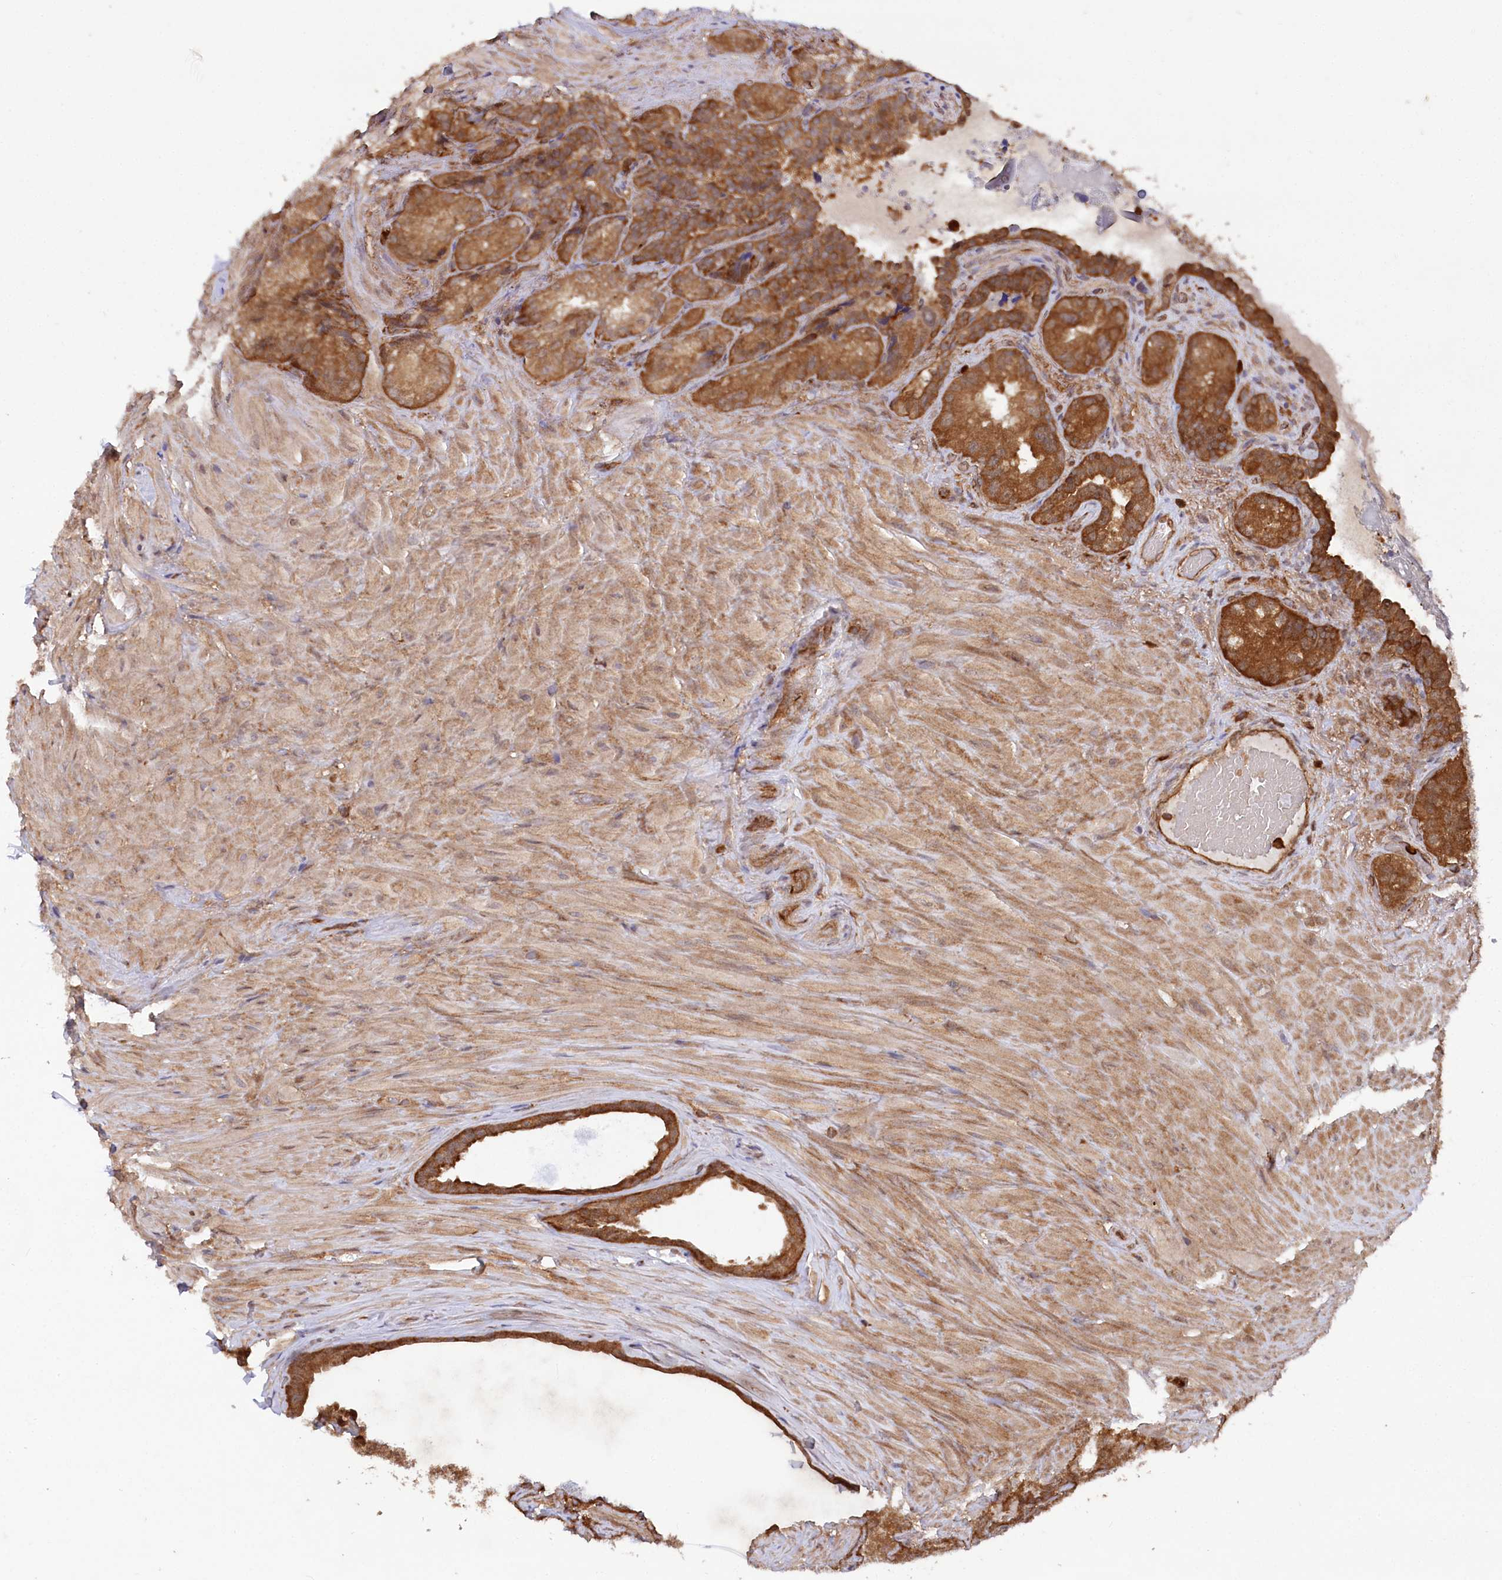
{"staining": {"intensity": "moderate", "quantity": ">75%", "location": "cytoplasmic/membranous"}, "tissue": "seminal vesicle", "cell_type": "Glandular cells", "image_type": "normal", "snomed": [{"axis": "morphology", "description": "Normal tissue, NOS"}, {"axis": "topography", "description": "Seminal veicle"}, {"axis": "topography", "description": "Peripheral nerve tissue"}], "caption": "Protein staining shows moderate cytoplasmic/membranous expression in approximately >75% of glandular cells in normal seminal vesicle.", "gene": "LSG1", "patient": {"sex": "male", "age": 67}}